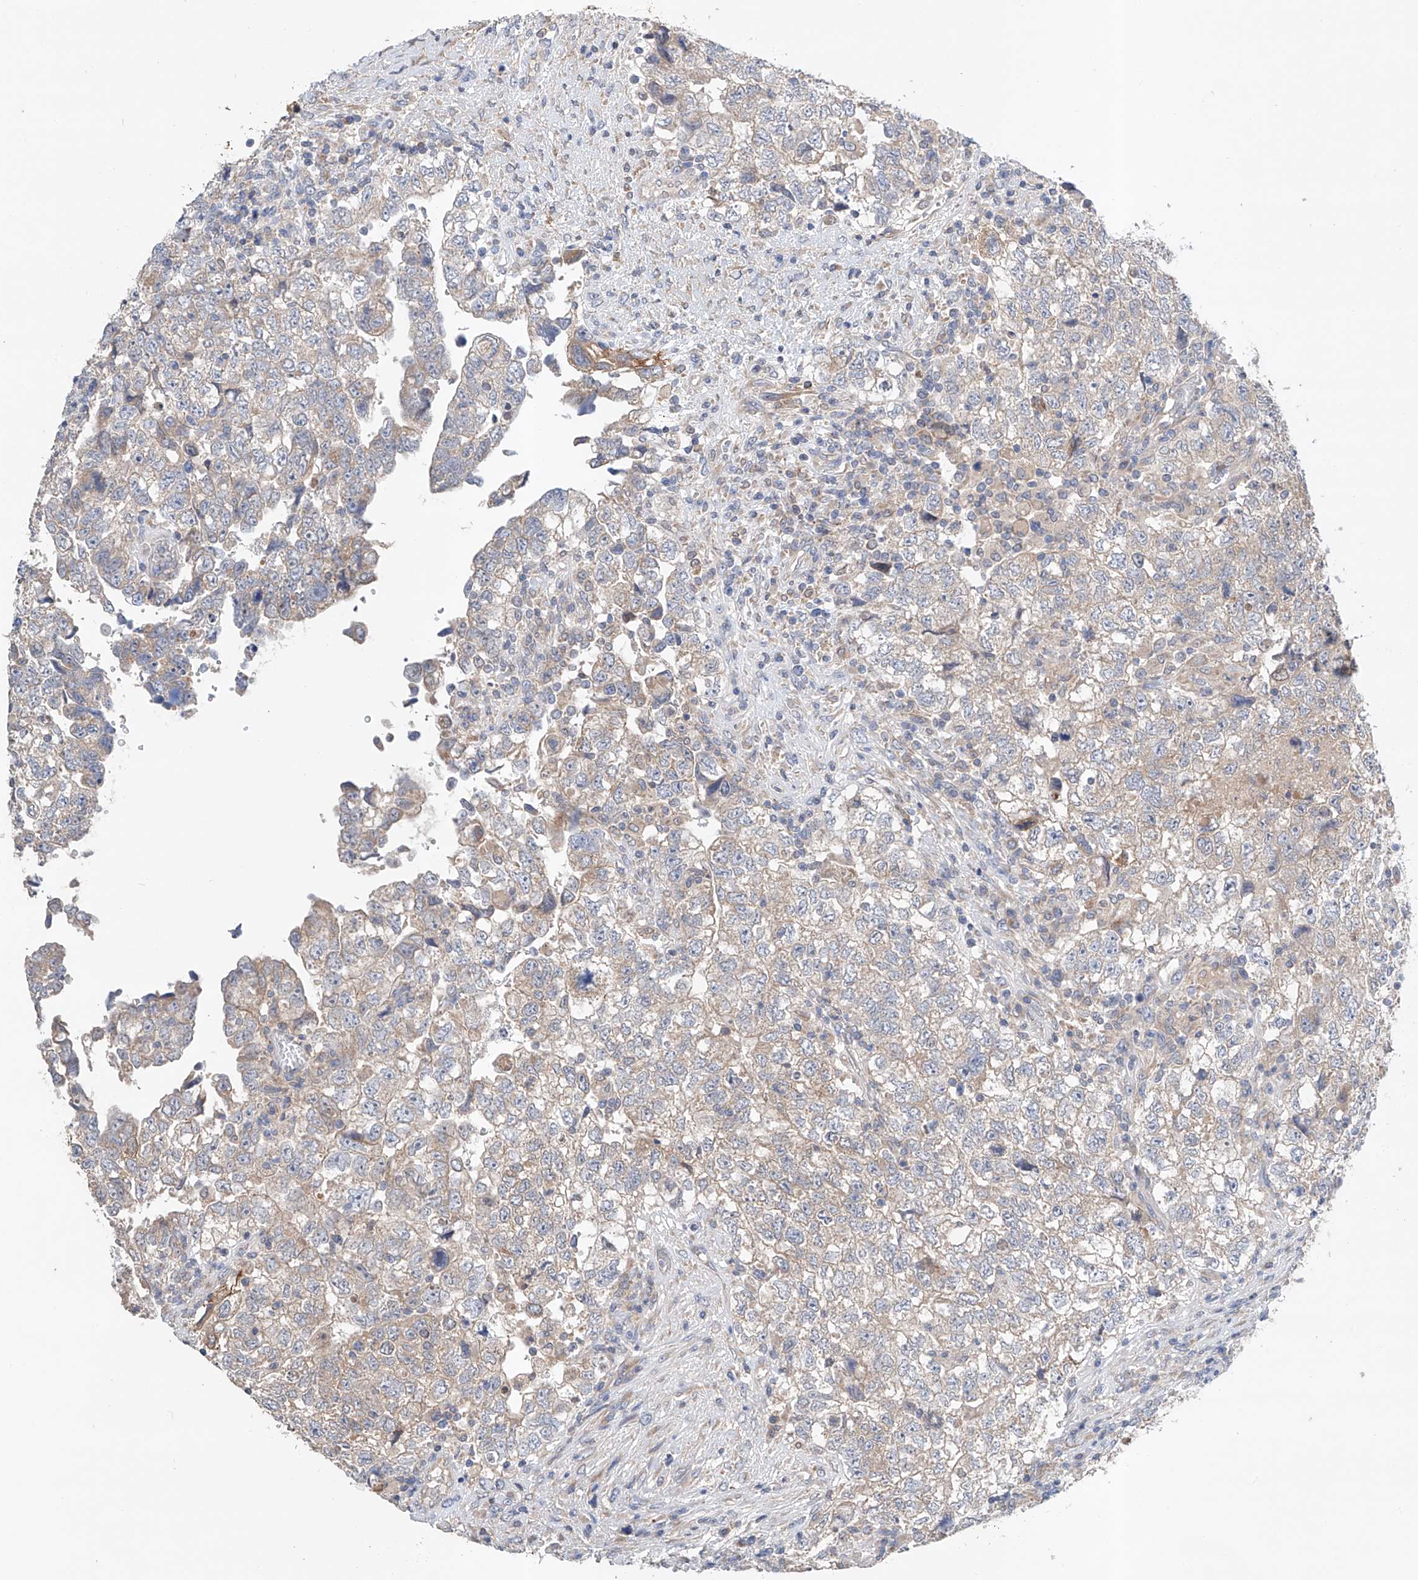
{"staining": {"intensity": "weak", "quantity": ">75%", "location": "cytoplasmic/membranous"}, "tissue": "testis cancer", "cell_type": "Tumor cells", "image_type": "cancer", "snomed": [{"axis": "morphology", "description": "Carcinoma, Embryonal, NOS"}, {"axis": "topography", "description": "Testis"}], "caption": "Testis cancer (embryonal carcinoma) stained with a protein marker displays weak staining in tumor cells.", "gene": "GPC4", "patient": {"sex": "male", "age": 37}}